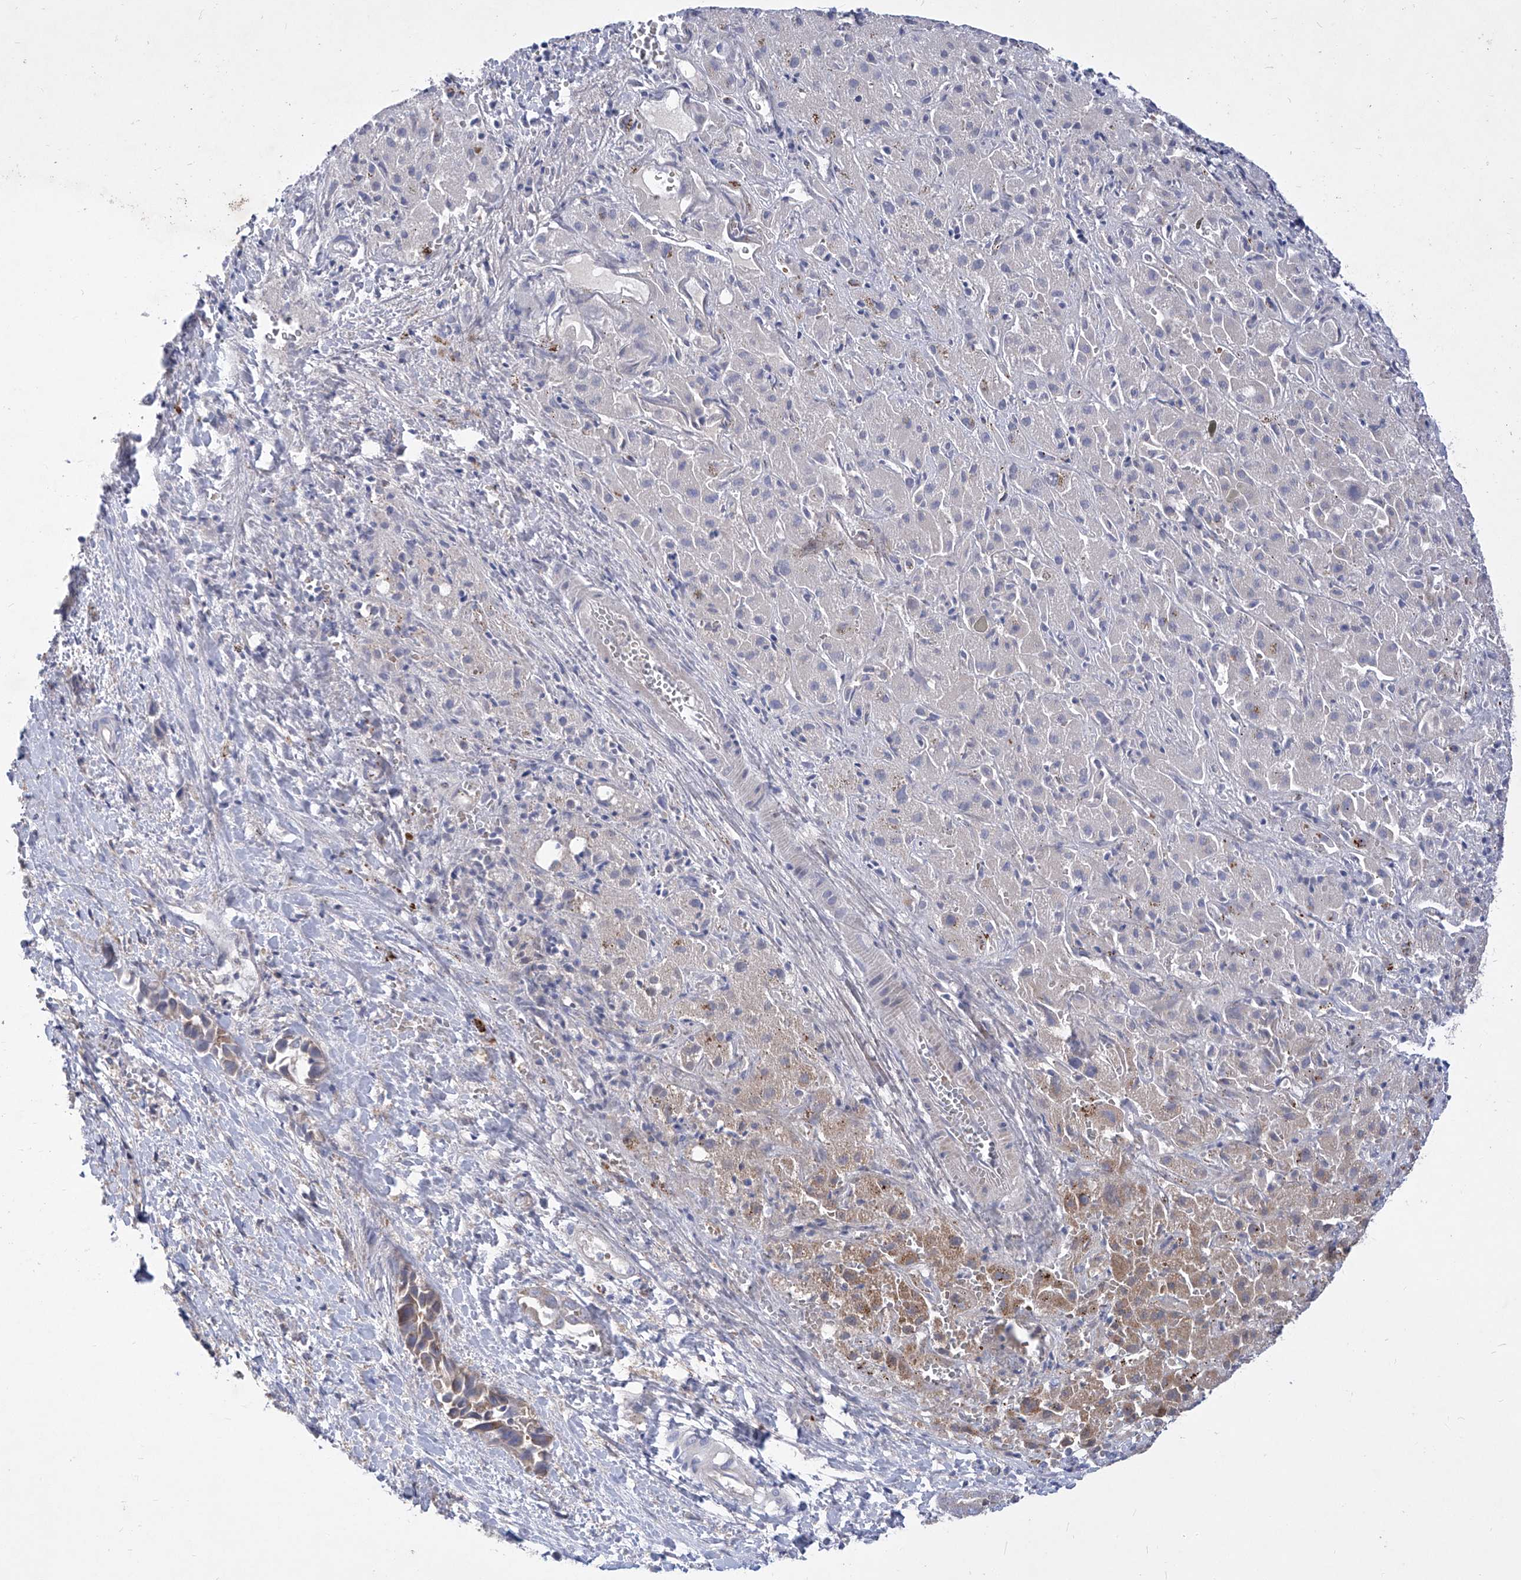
{"staining": {"intensity": "weak", "quantity": "25%-75%", "location": "cytoplasmic/membranous"}, "tissue": "liver cancer", "cell_type": "Tumor cells", "image_type": "cancer", "snomed": [{"axis": "morphology", "description": "Cholangiocarcinoma"}, {"axis": "topography", "description": "Liver"}], "caption": "DAB (3,3'-diaminobenzidine) immunohistochemical staining of human liver cholangiocarcinoma displays weak cytoplasmic/membranous protein staining in about 25%-75% of tumor cells.", "gene": "COQ3", "patient": {"sex": "female", "age": 52}}